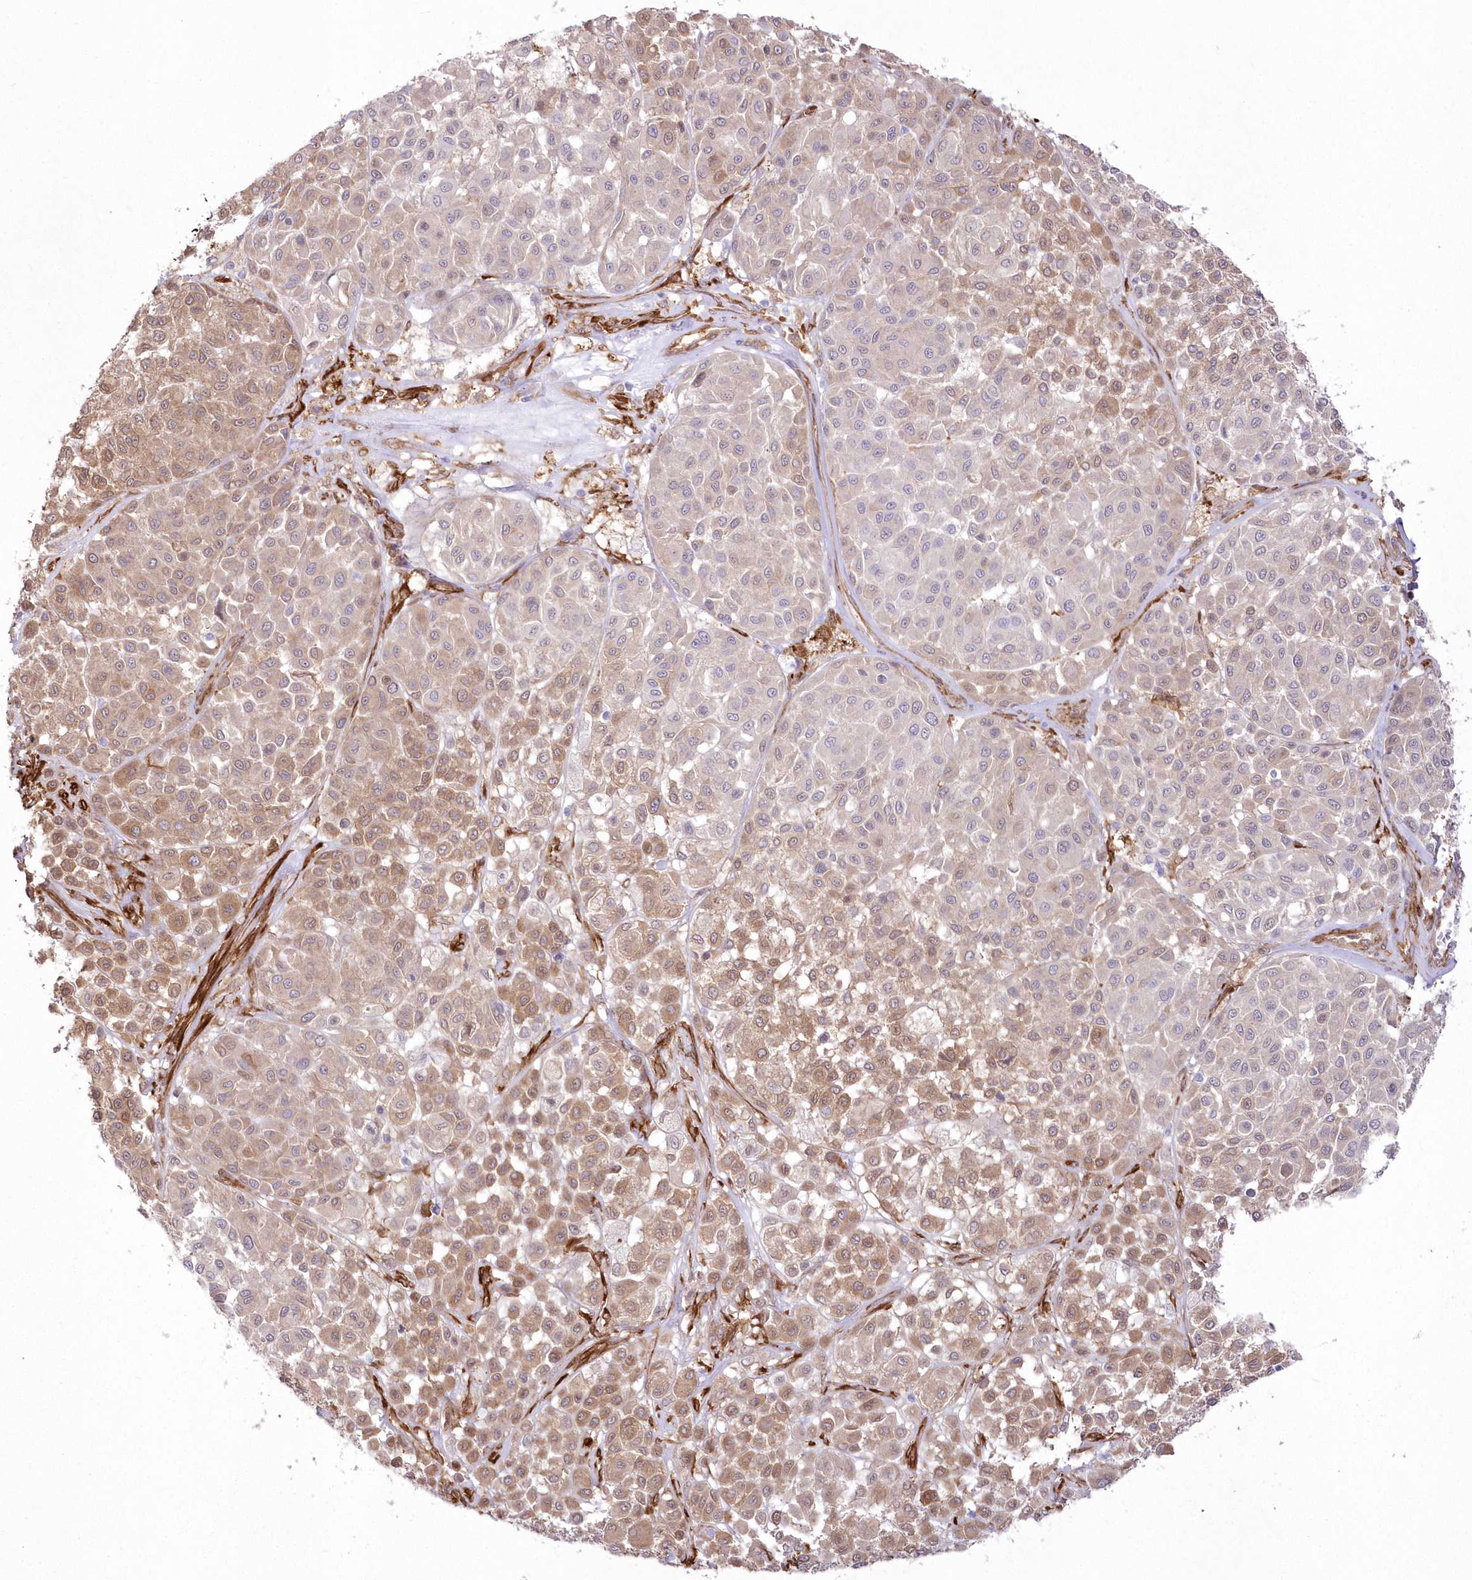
{"staining": {"intensity": "moderate", "quantity": ">75%", "location": "cytoplasmic/membranous"}, "tissue": "melanoma", "cell_type": "Tumor cells", "image_type": "cancer", "snomed": [{"axis": "morphology", "description": "Malignant melanoma, Metastatic site"}, {"axis": "topography", "description": "Soft tissue"}], "caption": "Melanoma tissue exhibits moderate cytoplasmic/membranous expression in approximately >75% of tumor cells Immunohistochemistry (ihc) stains the protein in brown and the nuclei are stained blue.", "gene": "SH3PXD2B", "patient": {"sex": "male", "age": 41}}